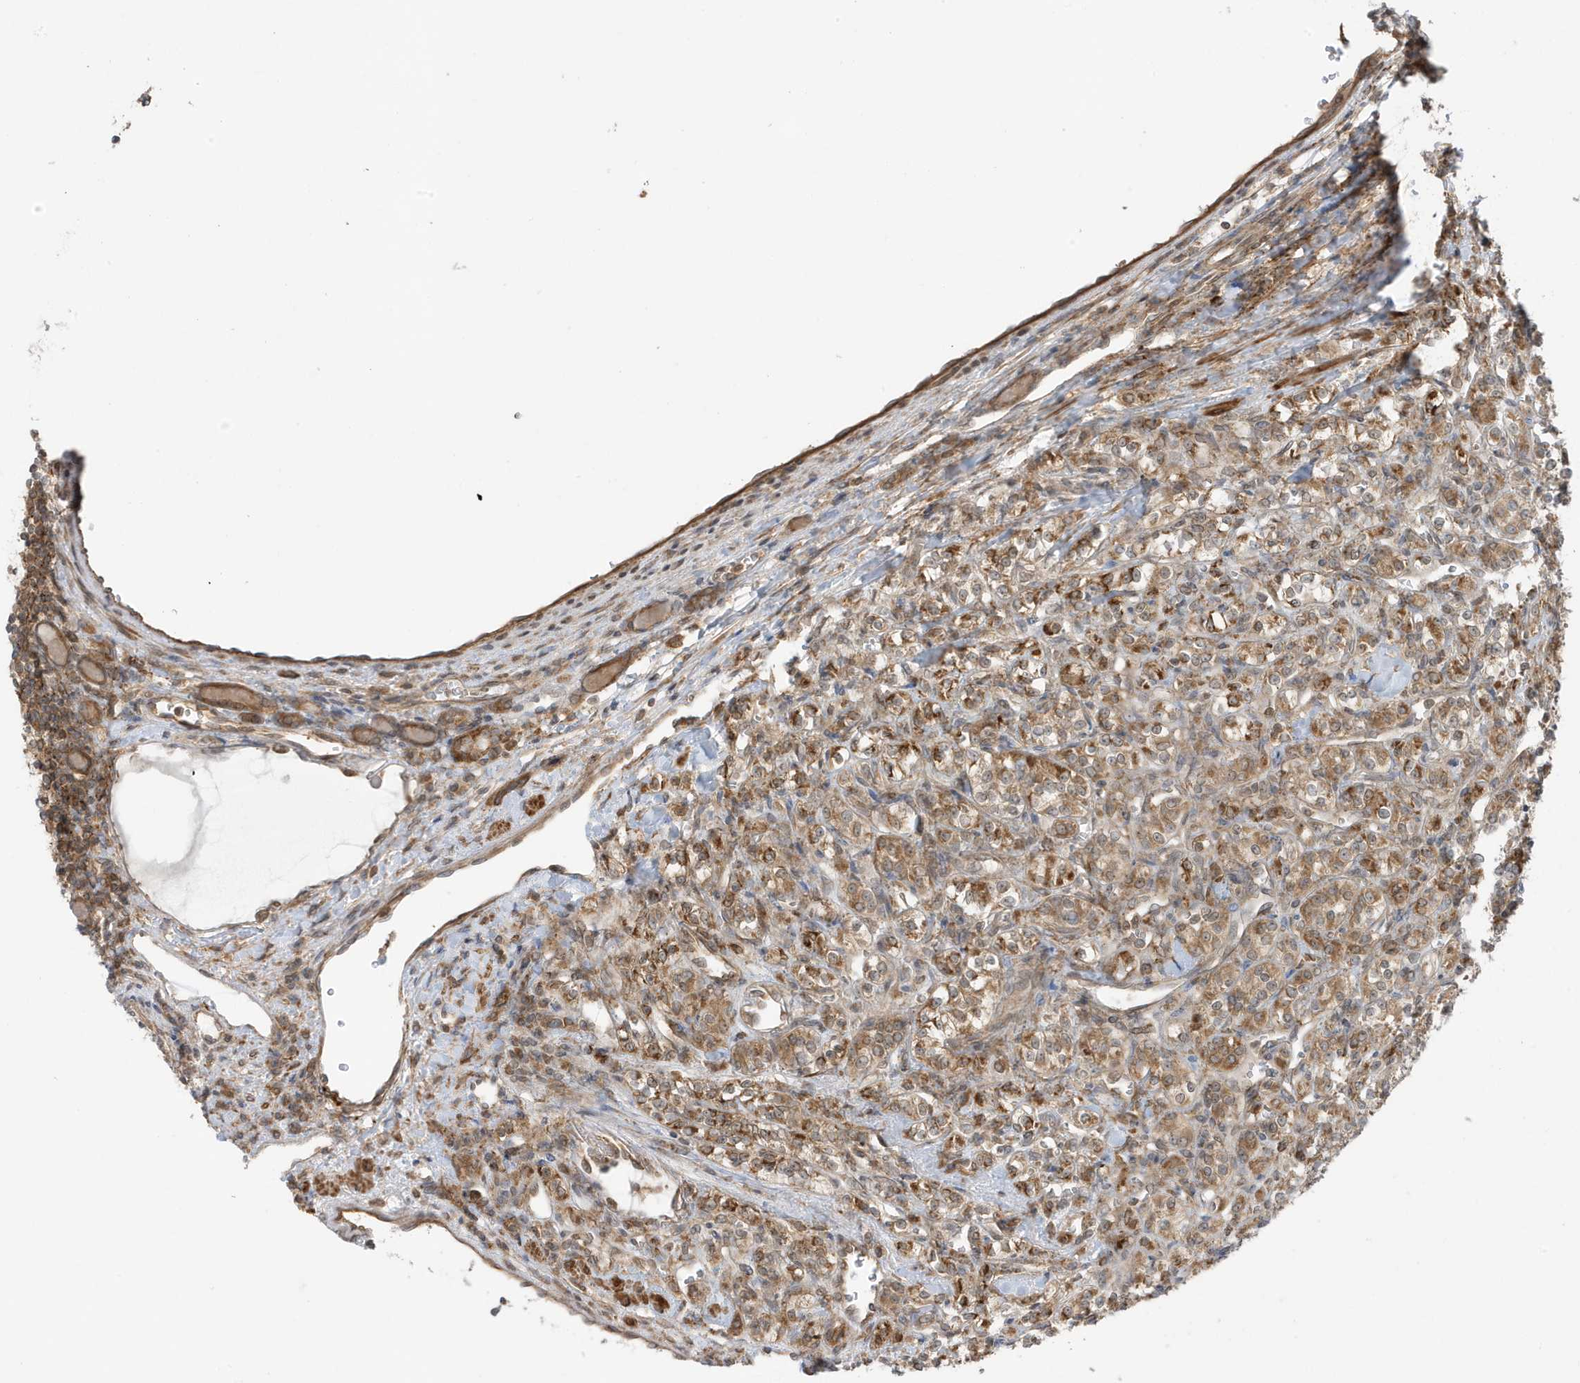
{"staining": {"intensity": "strong", "quantity": "25%-75%", "location": "cytoplasmic/membranous"}, "tissue": "renal cancer", "cell_type": "Tumor cells", "image_type": "cancer", "snomed": [{"axis": "morphology", "description": "Adenocarcinoma, NOS"}, {"axis": "topography", "description": "Kidney"}], "caption": "Immunohistochemistry staining of adenocarcinoma (renal), which exhibits high levels of strong cytoplasmic/membranous expression in approximately 25%-75% of tumor cells indicating strong cytoplasmic/membranous protein positivity. The staining was performed using DAB (brown) for protein detection and nuclei were counterstained in hematoxylin (blue).", "gene": "DHX36", "patient": {"sex": "male", "age": 77}}